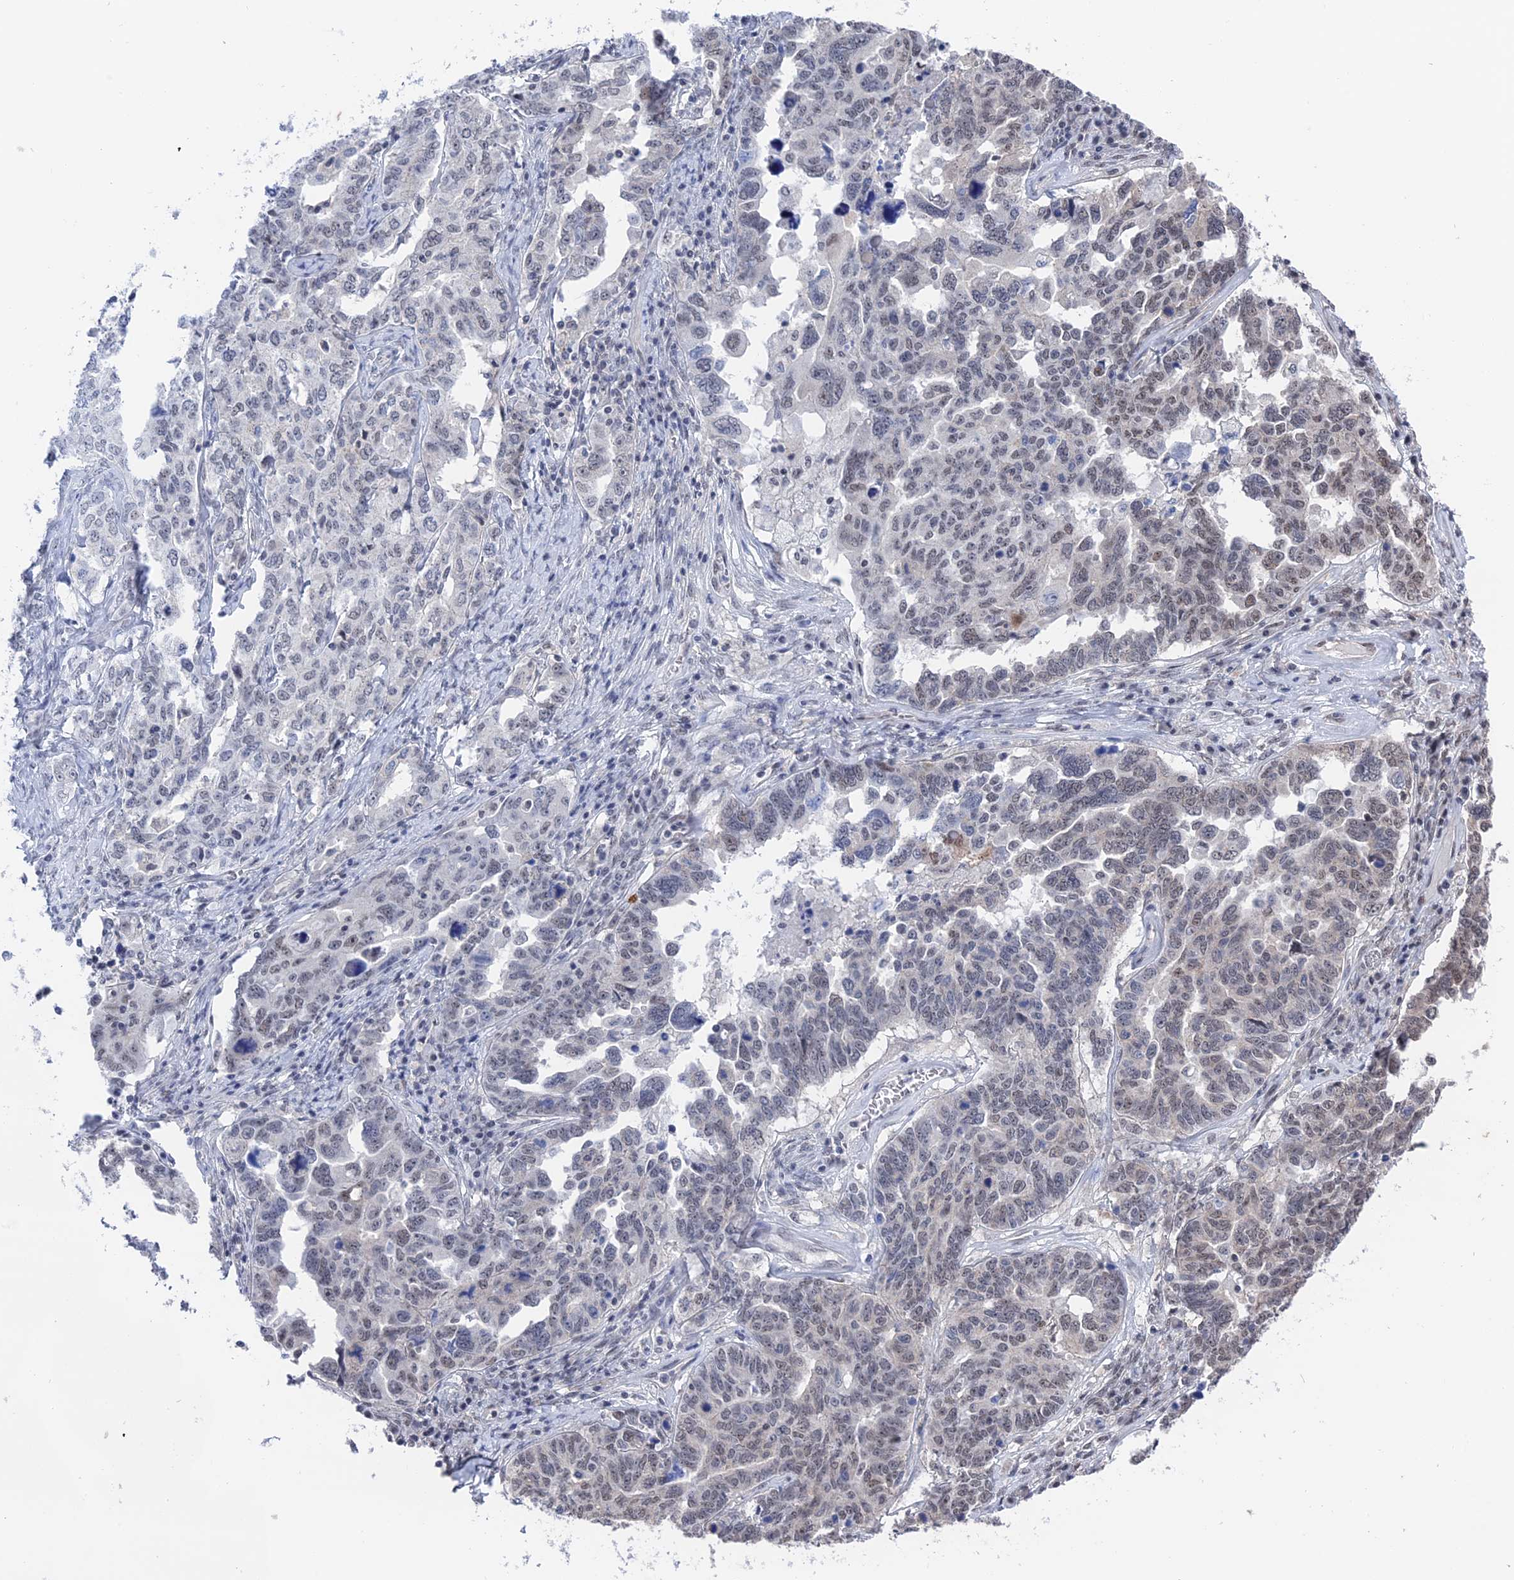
{"staining": {"intensity": "weak", "quantity": "25%-75%", "location": "nuclear"}, "tissue": "ovarian cancer", "cell_type": "Tumor cells", "image_type": "cancer", "snomed": [{"axis": "morphology", "description": "Carcinoma, endometroid"}, {"axis": "topography", "description": "Ovary"}], "caption": "A brown stain highlights weak nuclear staining of a protein in human endometroid carcinoma (ovarian) tumor cells.", "gene": "TSSC4", "patient": {"sex": "female", "age": 62}}